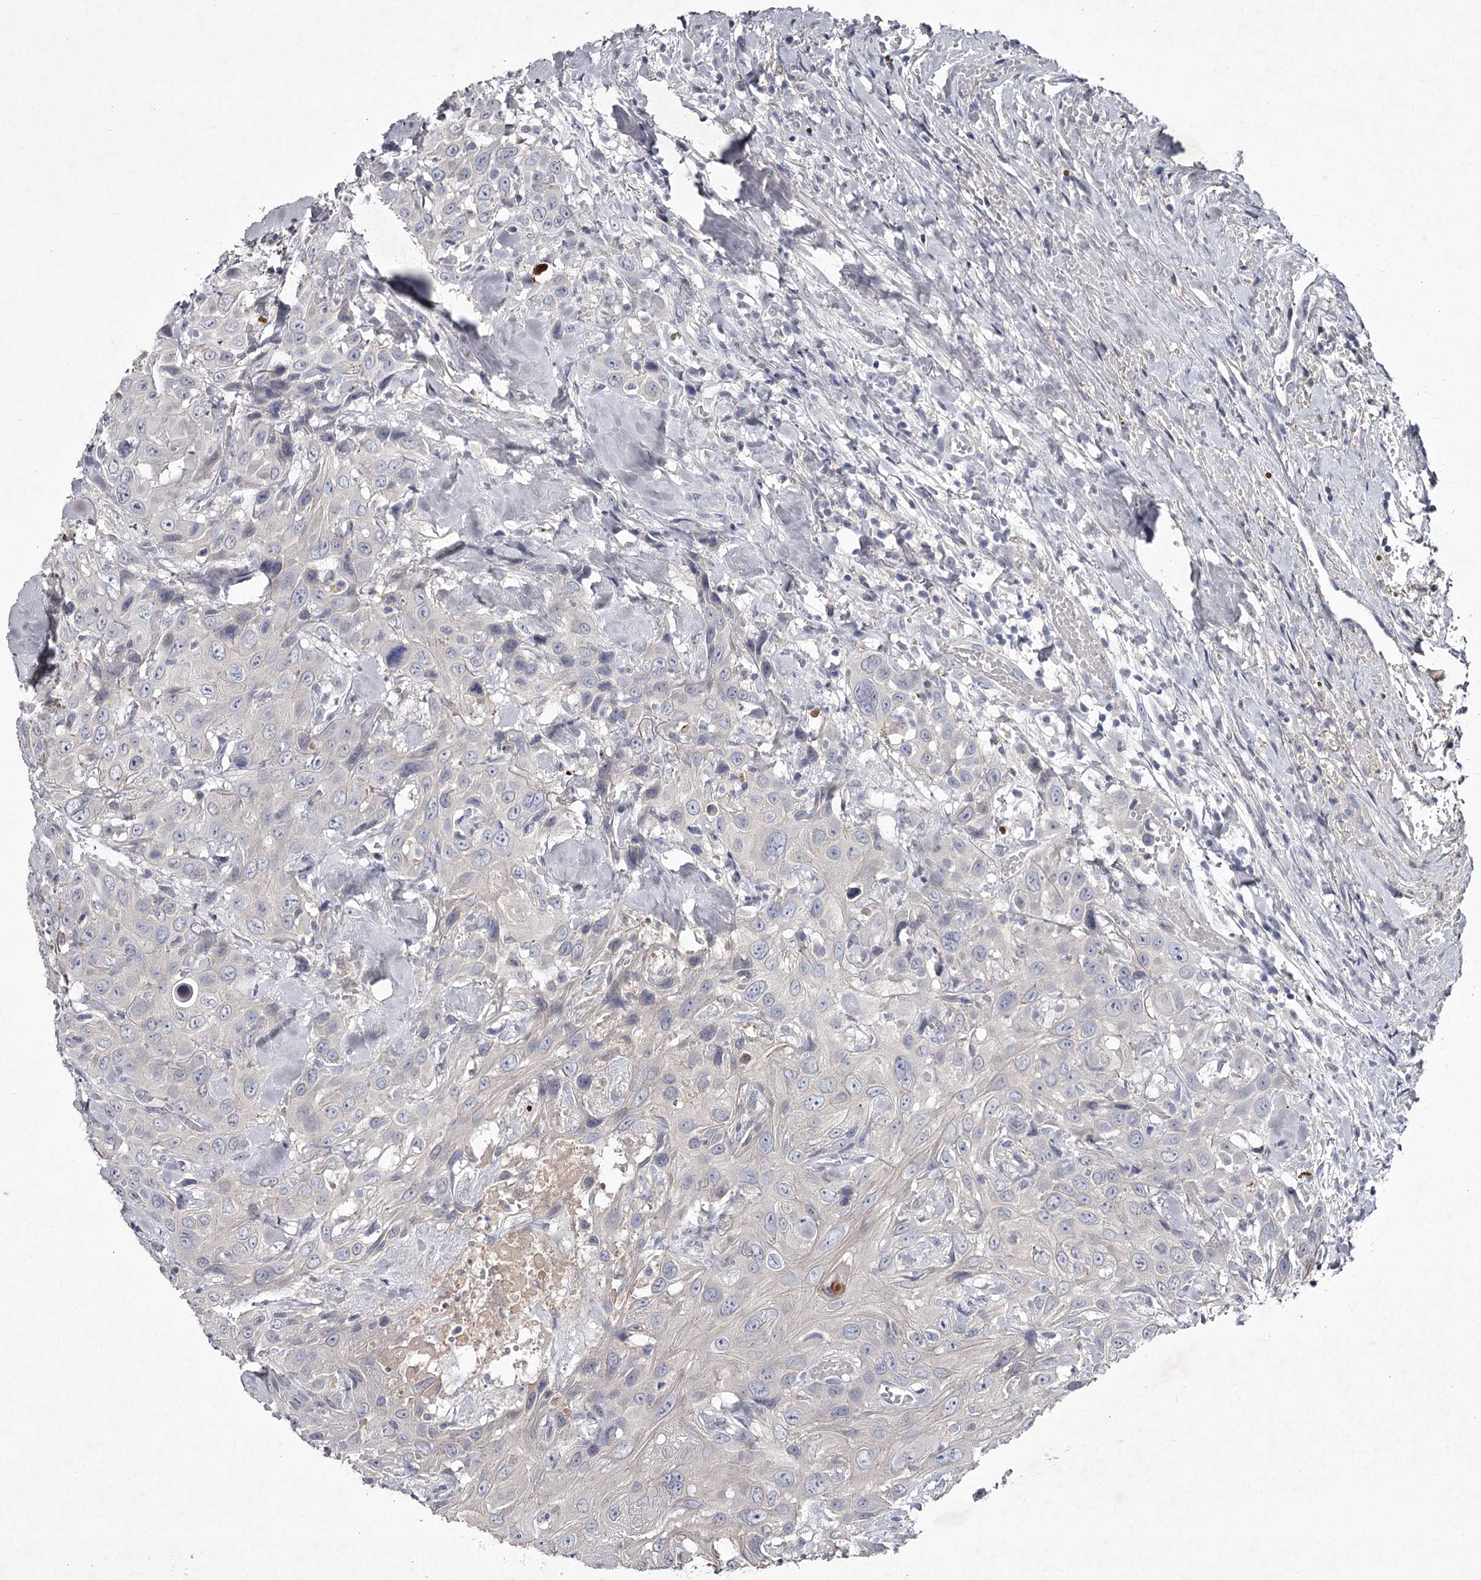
{"staining": {"intensity": "negative", "quantity": "none", "location": "none"}, "tissue": "head and neck cancer", "cell_type": "Tumor cells", "image_type": "cancer", "snomed": [{"axis": "morphology", "description": "Squamous cell carcinoma, NOS"}, {"axis": "topography", "description": "Head-Neck"}], "caption": "Immunohistochemistry (IHC) image of neoplastic tissue: human head and neck cancer (squamous cell carcinoma) stained with DAB (3,3'-diaminobenzidine) demonstrates no significant protein positivity in tumor cells.", "gene": "FDXACB1", "patient": {"sex": "male", "age": 81}}